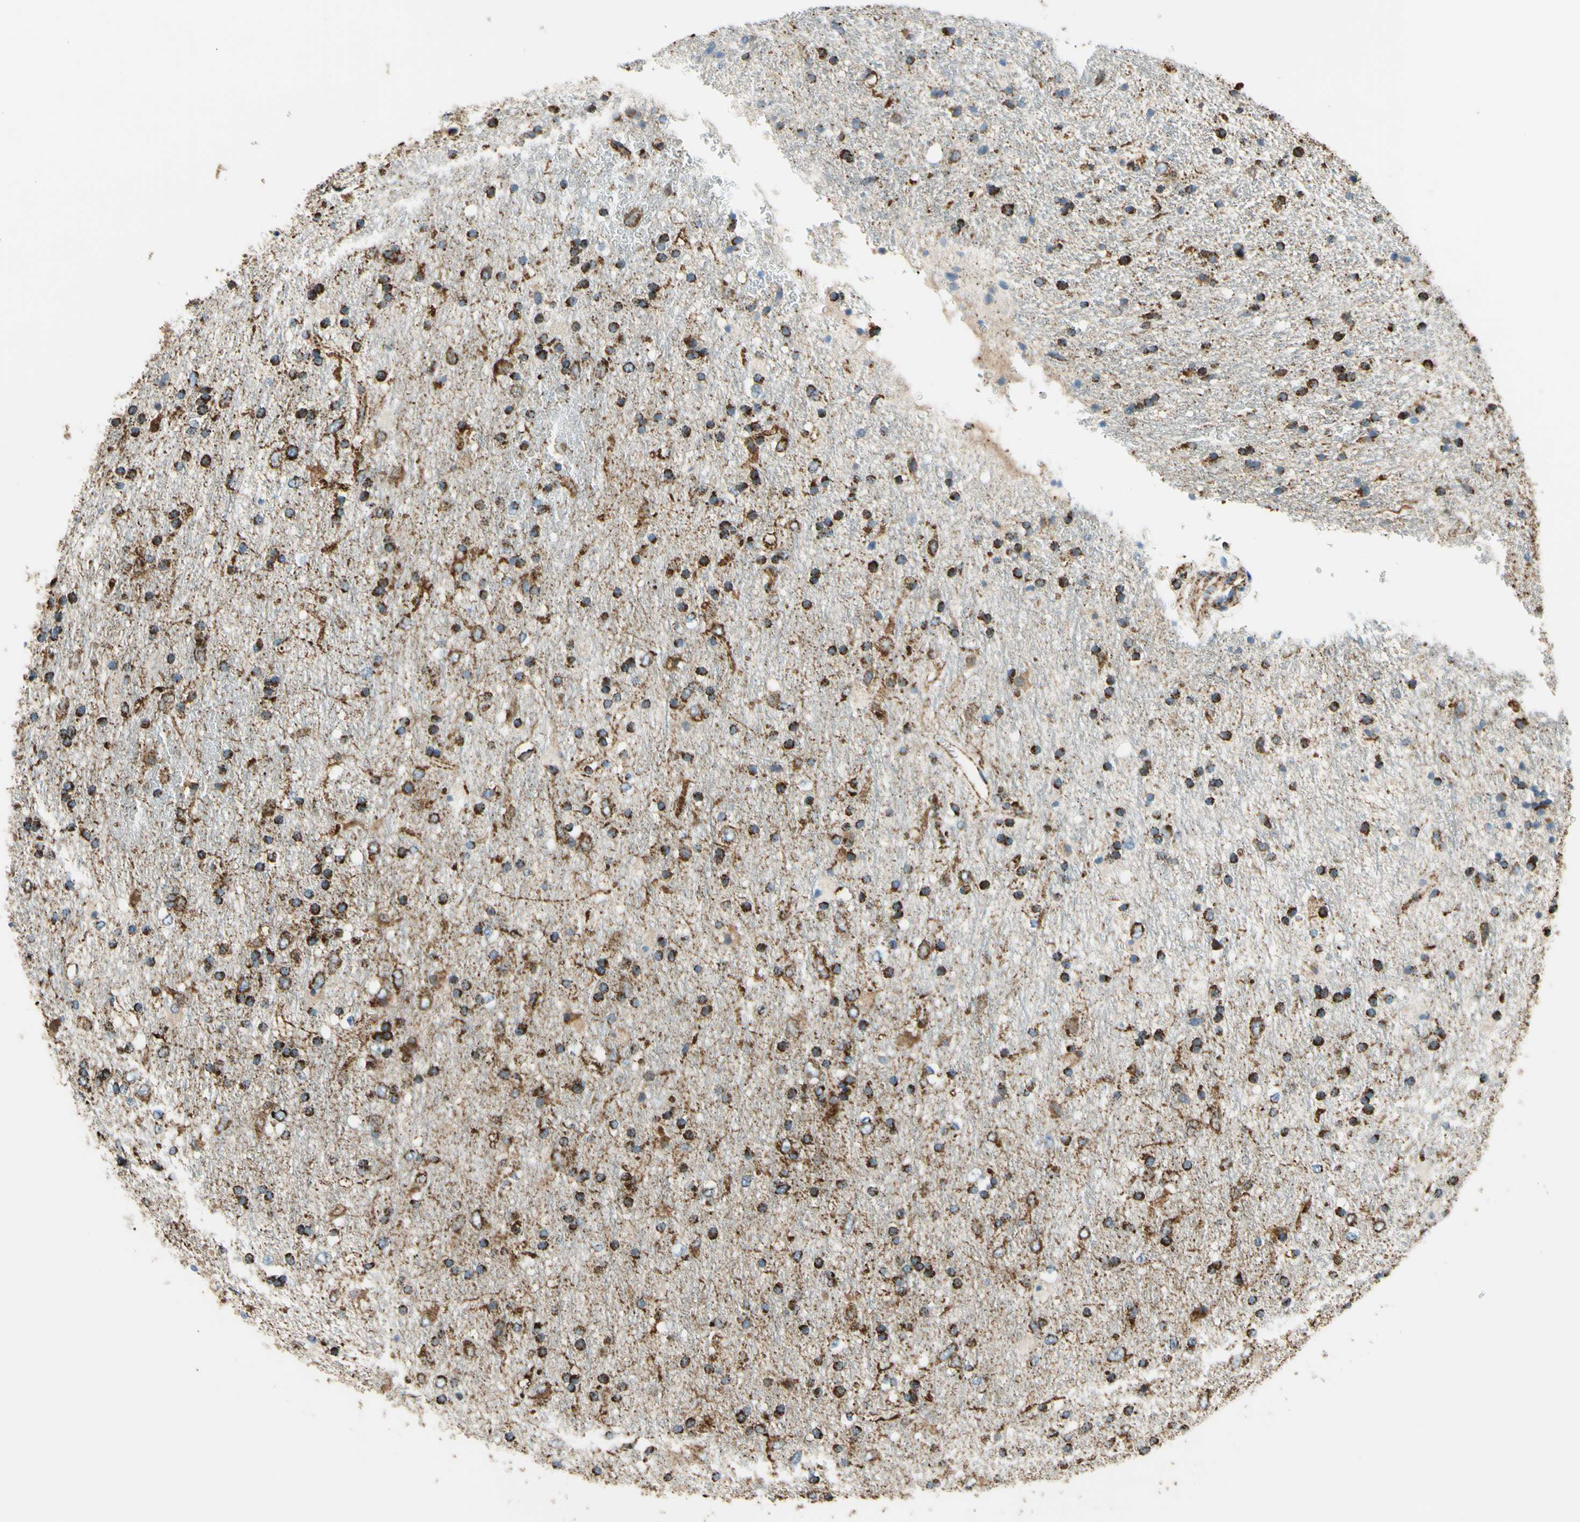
{"staining": {"intensity": "strong", "quantity": ">75%", "location": "cytoplasmic/membranous"}, "tissue": "glioma", "cell_type": "Tumor cells", "image_type": "cancer", "snomed": [{"axis": "morphology", "description": "Glioma, malignant, Low grade"}, {"axis": "topography", "description": "Brain"}], "caption": "IHC histopathology image of neoplastic tissue: human glioma stained using immunohistochemistry (IHC) shows high levels of strong protein expression localized specifically in the cytoplasmic/membranous of tumor cells, appearing as a cytoplasmic/membranous brown color.", "gene": "MAVS", "patient": {"sex": "male", "age": 77}}